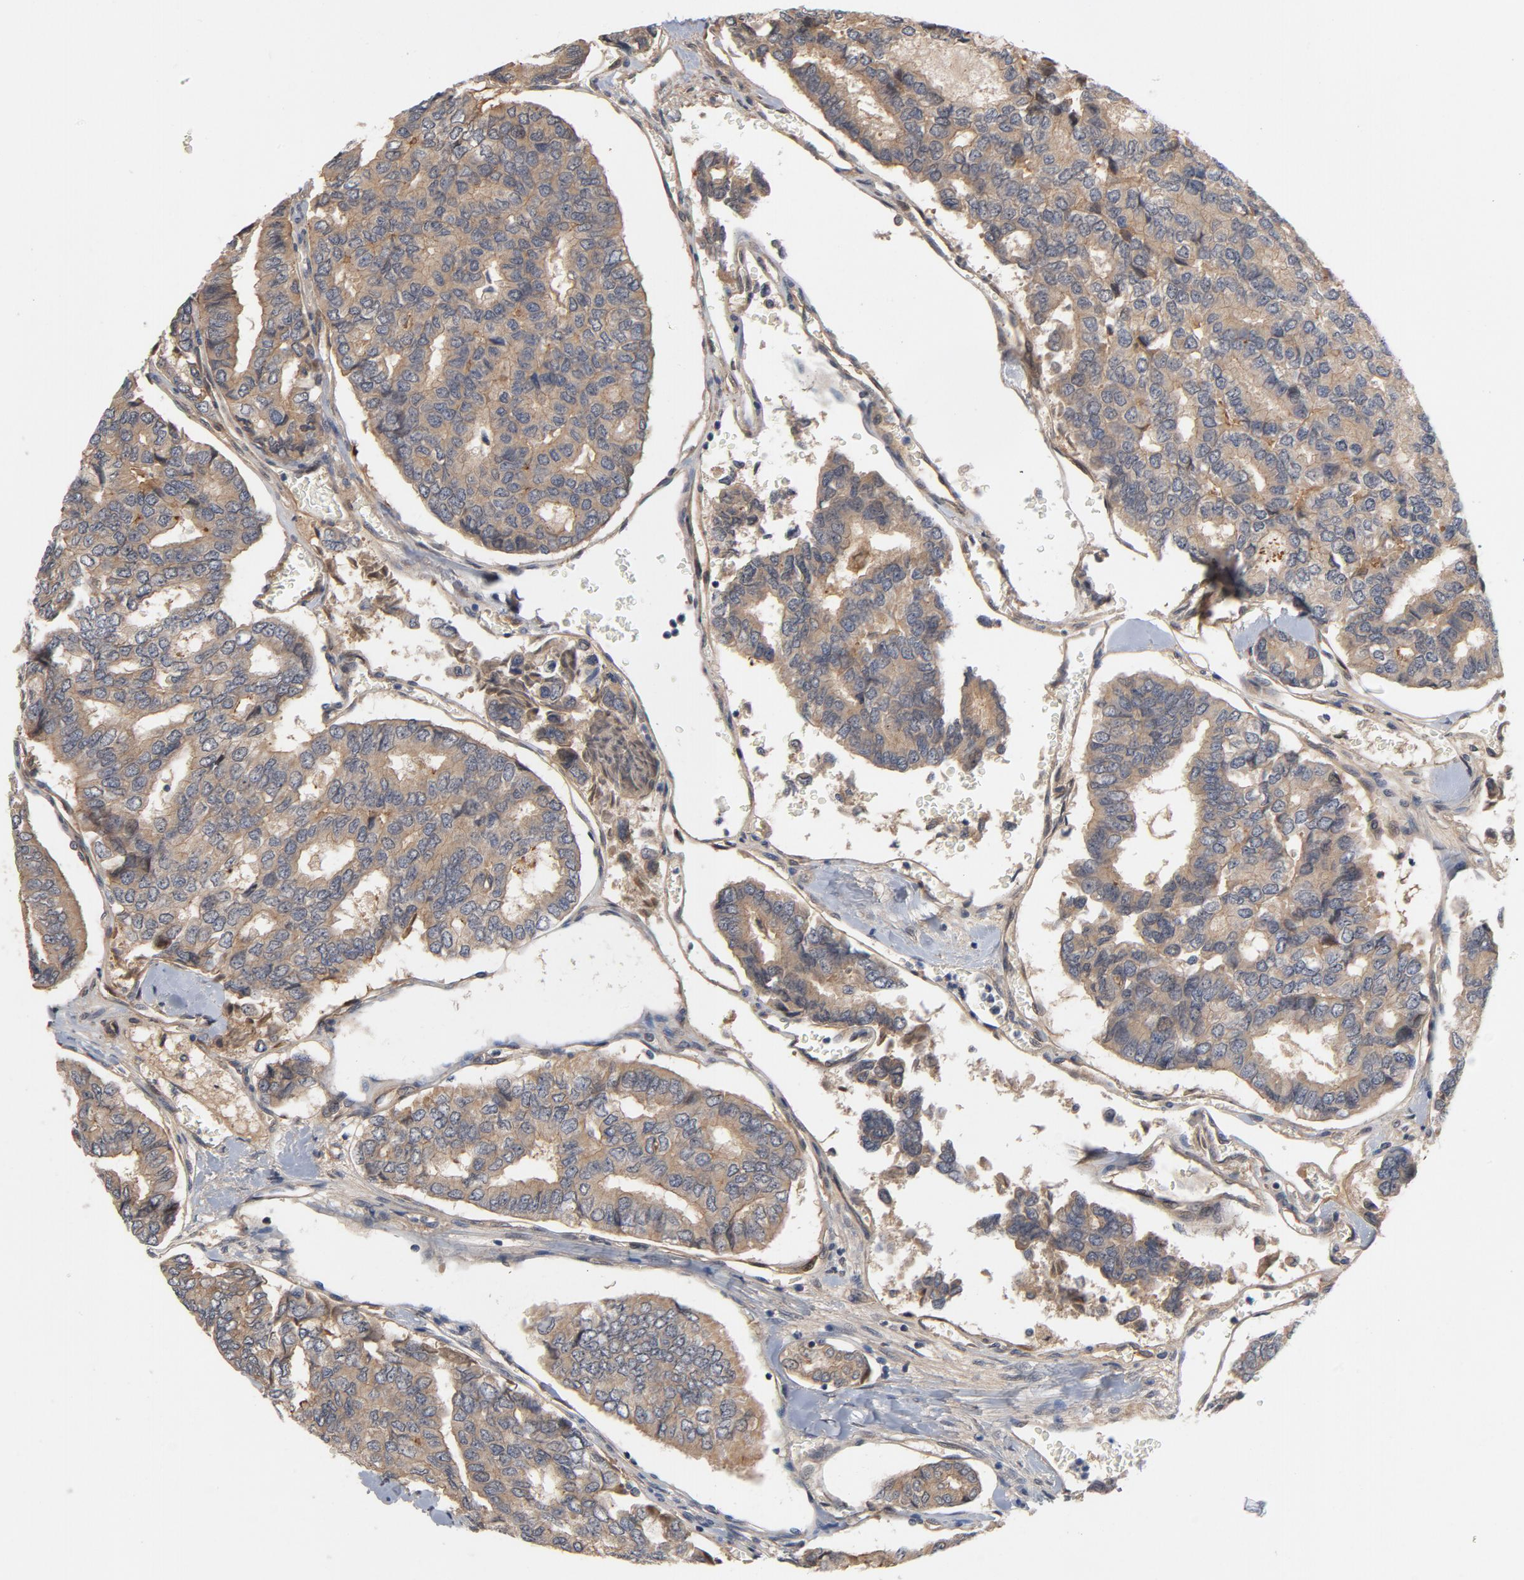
{"staining": {"intensity": "weak", "quantity": ">75%", "location": "cytoplasmic/membranous"}, "tissue": "thyroid cancer", "cell_type": "Tumor cells", "image_type": "cancer", "snomed": [{"axis": "morphology", "description": "Papillary adenocarcinoma, NOS"}, {"axis": "topography", "description": "Thyroid gland"}], "caption": "Immunohistochemistry histopathology image of thyroid cancer stained for a protein (brown), which exhibits low levels of weak cytoplasmic/membranous positivity in approximately >75% of tumor cells.", "gene": "PITPNM2", "patient": {"sex": "female", "age": 35}}